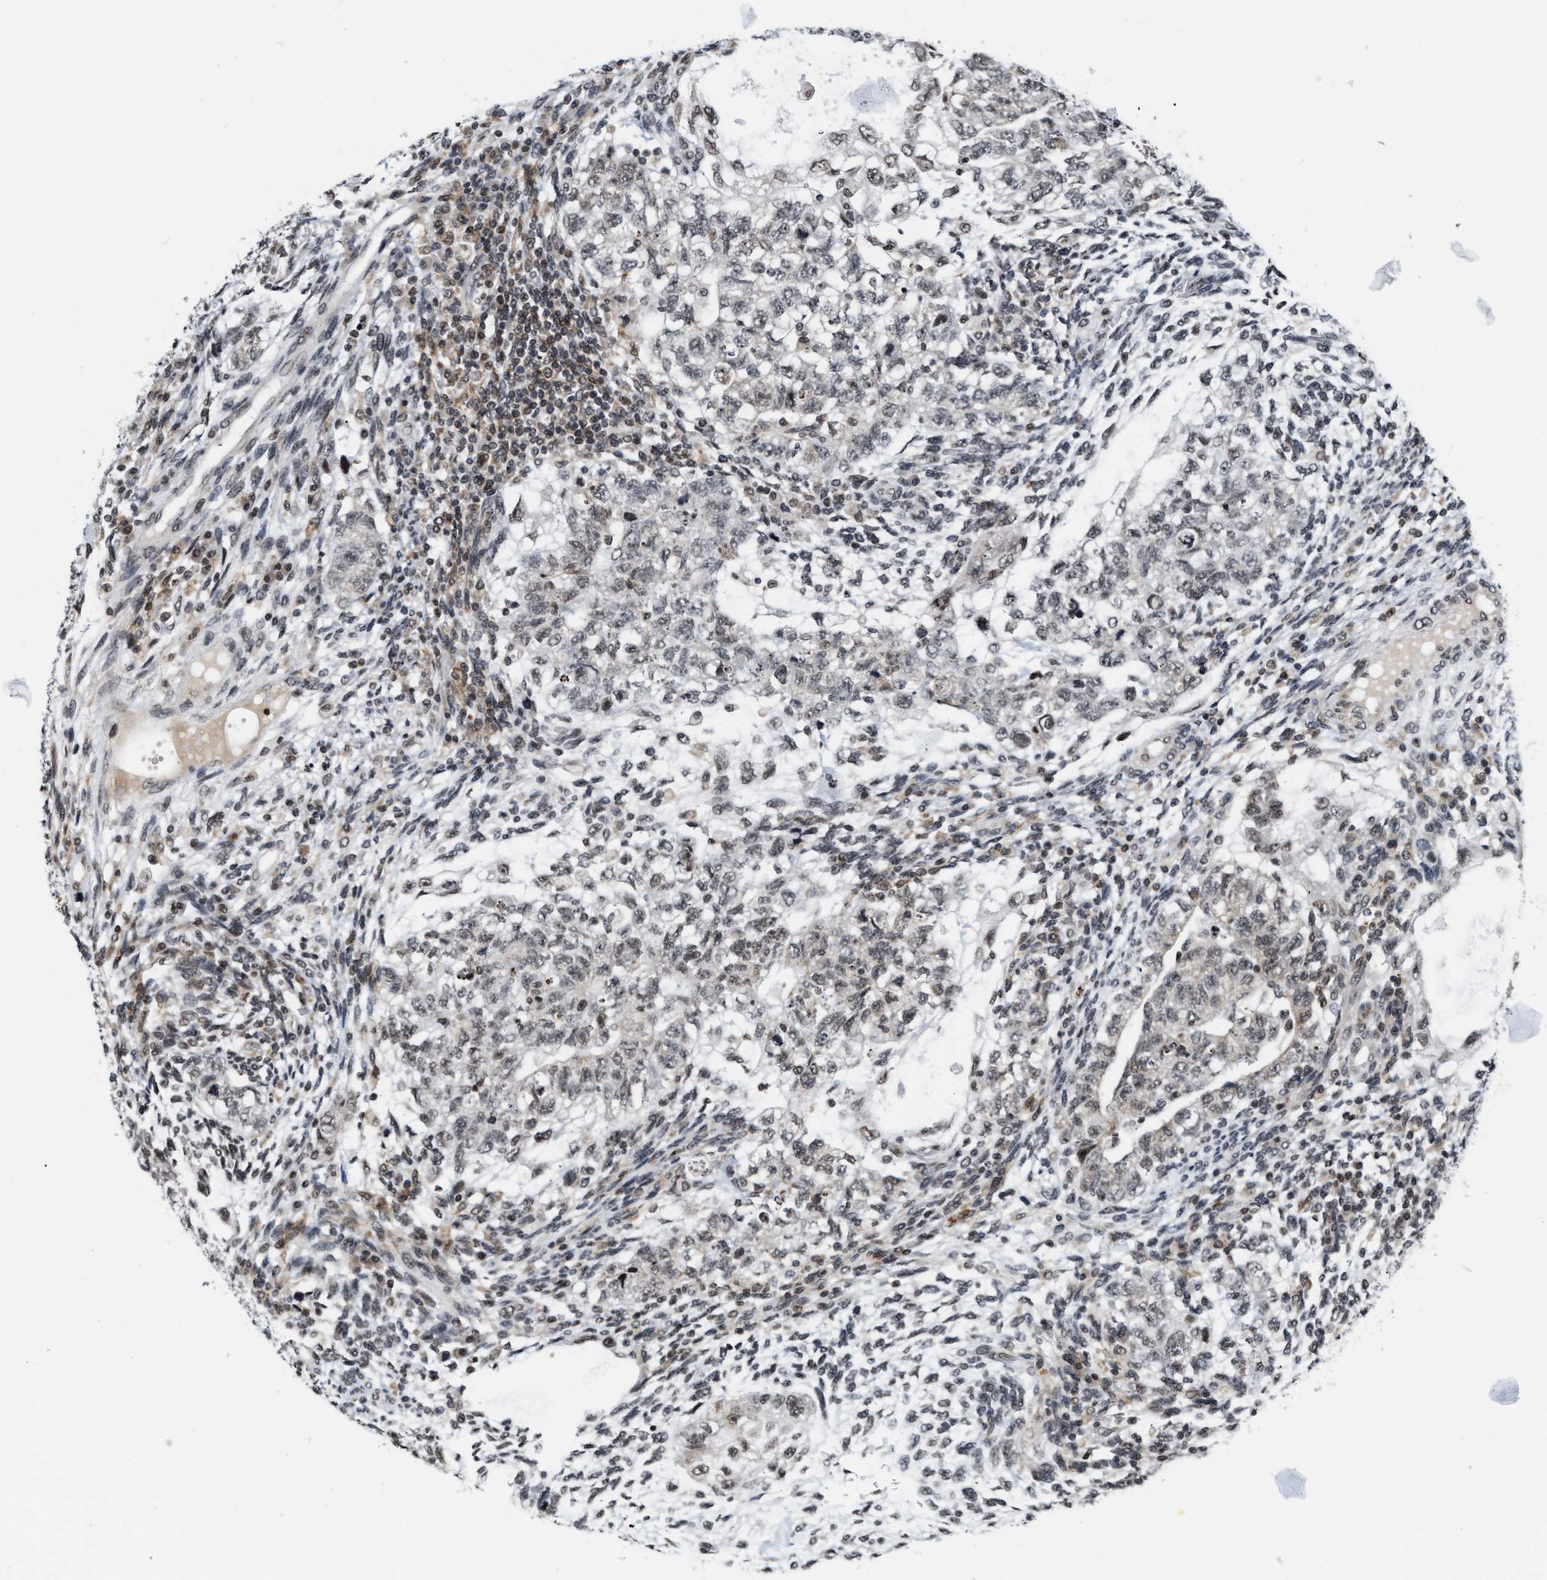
{"staining": {"intensity": "weak", "quantity": ">75%", "location": "nuclear"}, "tissue": "testis cancer", "cell_type": "Tumor cells", "image_type": "cancer", "snomed": [{"axis": "morphology", "description": "Normal tissue, NOS"}, {"axis": "morphology", "description": "Carcinoma, Embryonal, NOS"}, {"axis": "topography", "description": "Testis"}], "caption": "Protein staining demonstrates weak nuclear positivity in approximately >75% of tumor cells in testis cancer.", "gene": "ANKRD6", "patient": {"sex": "male", "age": 36}}